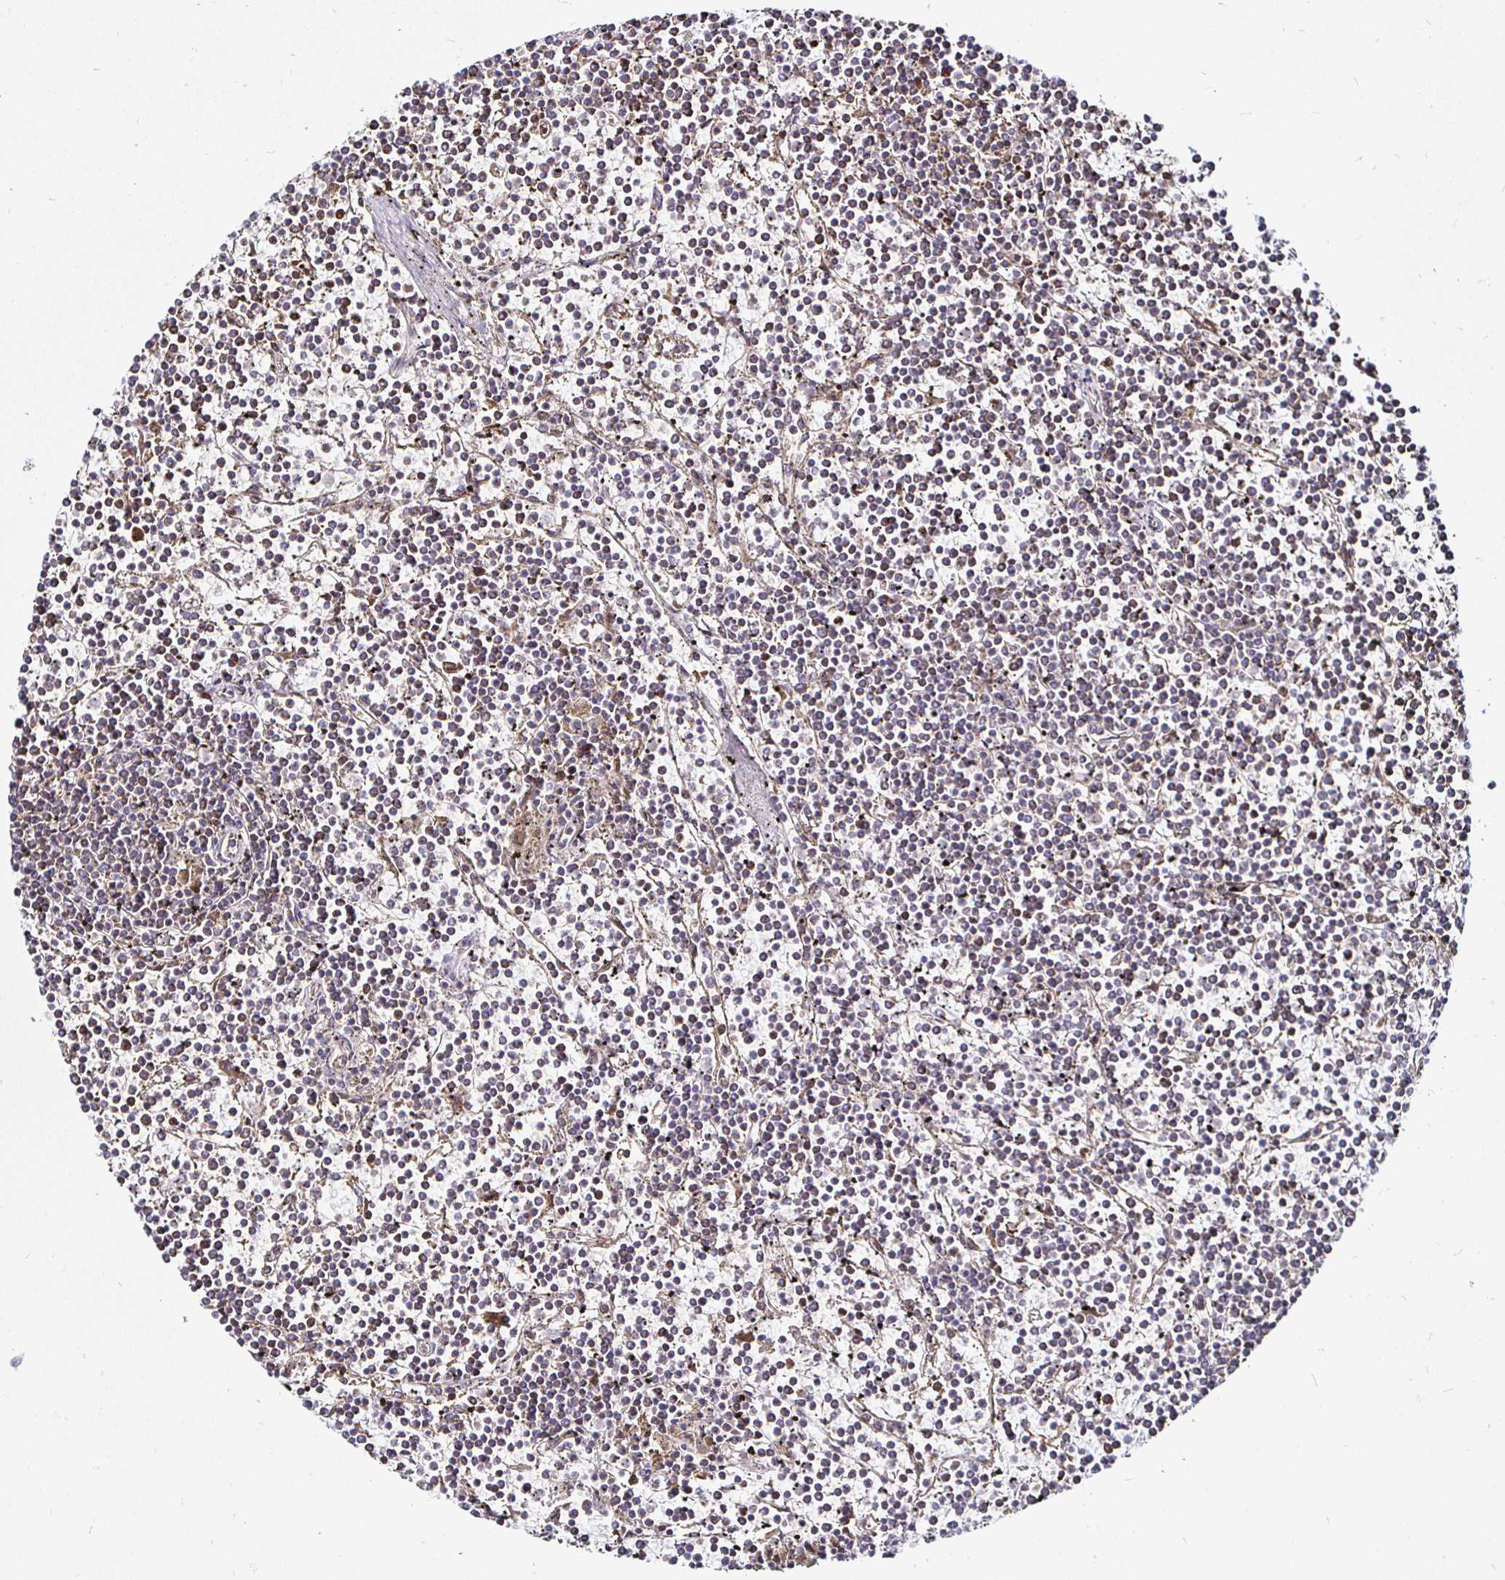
{"staining": {"intensity": "moderate", "quantity": "25%-75%", "location": "cytoplasmic/membranous"}, "tissue": "lymphoma", "cell_type": "Tumor cells", "image_type": "cancer", "snomed": [{"axis": "morphology", "description": "Malignant lymphoma, non-Hodgkin's type, Low grade"}, {"axis": "topography", "description": "Spleen"}], "caption": "An immunohistochemistry (IHC) micrograph of tumor tissue is shown. Protein staining in brown highlights moderate cytoplasmic/membranous positivity in lymphoma within tumor cells. (DAB IHC, brown staining for protein, blue staining for nuclei).", "gene": "ATG3", "patient": {"sex": "female", "age": 19}}